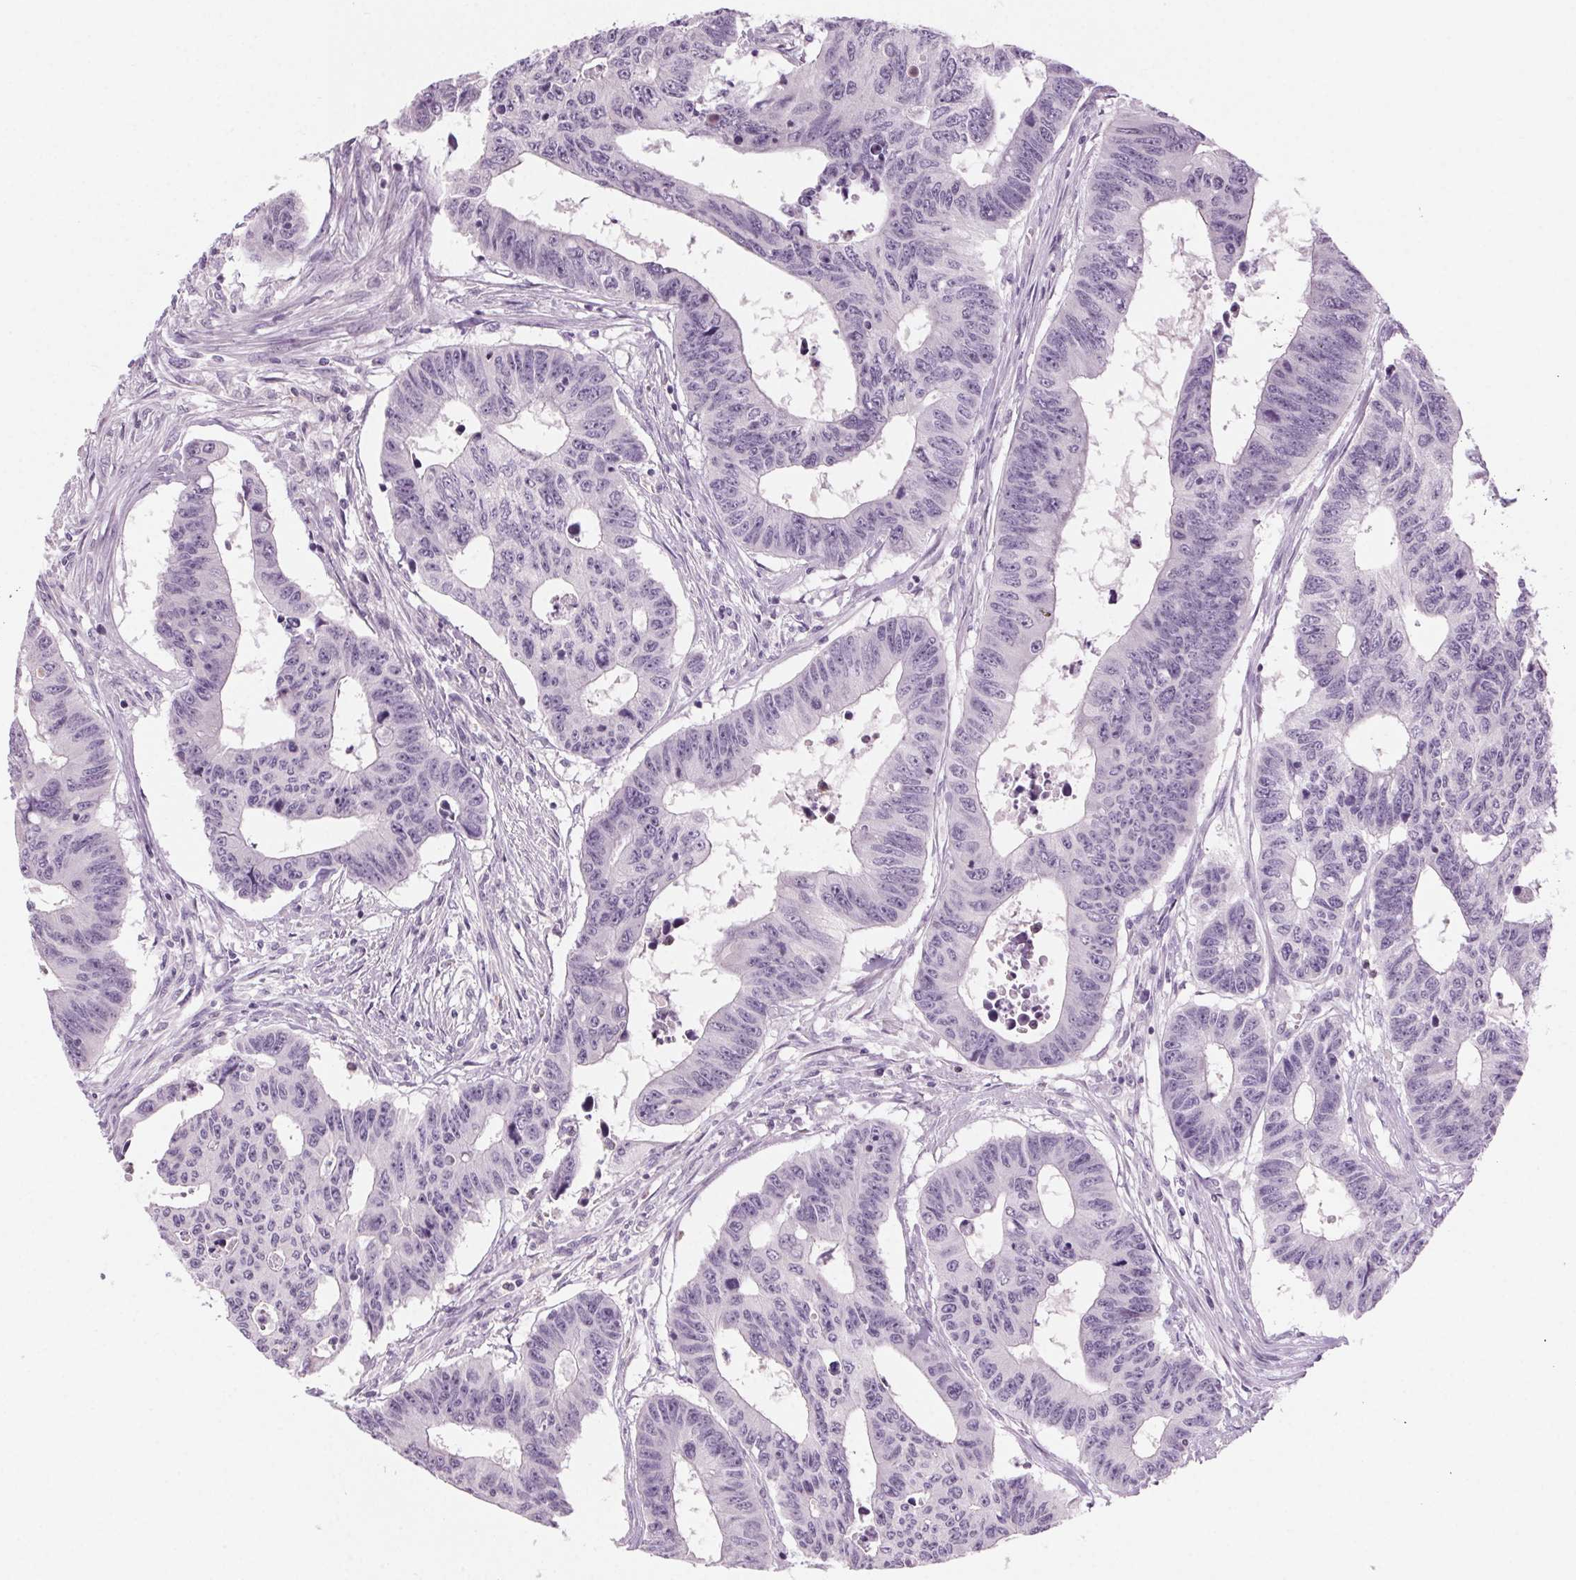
{"staining": {"intensity": "negative", "quantity": "none", "location": "none"}, "tissue": "colorectal cancer", "cell_type": "Tumor cells", "image_type": "cancer", "snomed": [{"axis": "morphology", "description": "Adenocarcinoma, NOS"}, {"axis": "topography", "description": "Rectum"}], "caption": "This is a micrograph of IHC staining of adenocarcinoma (colorectal), which shows no expression in tumor cells.", "gene": "SLC6A19", "patient": {"sex": "female", "age": 85}}